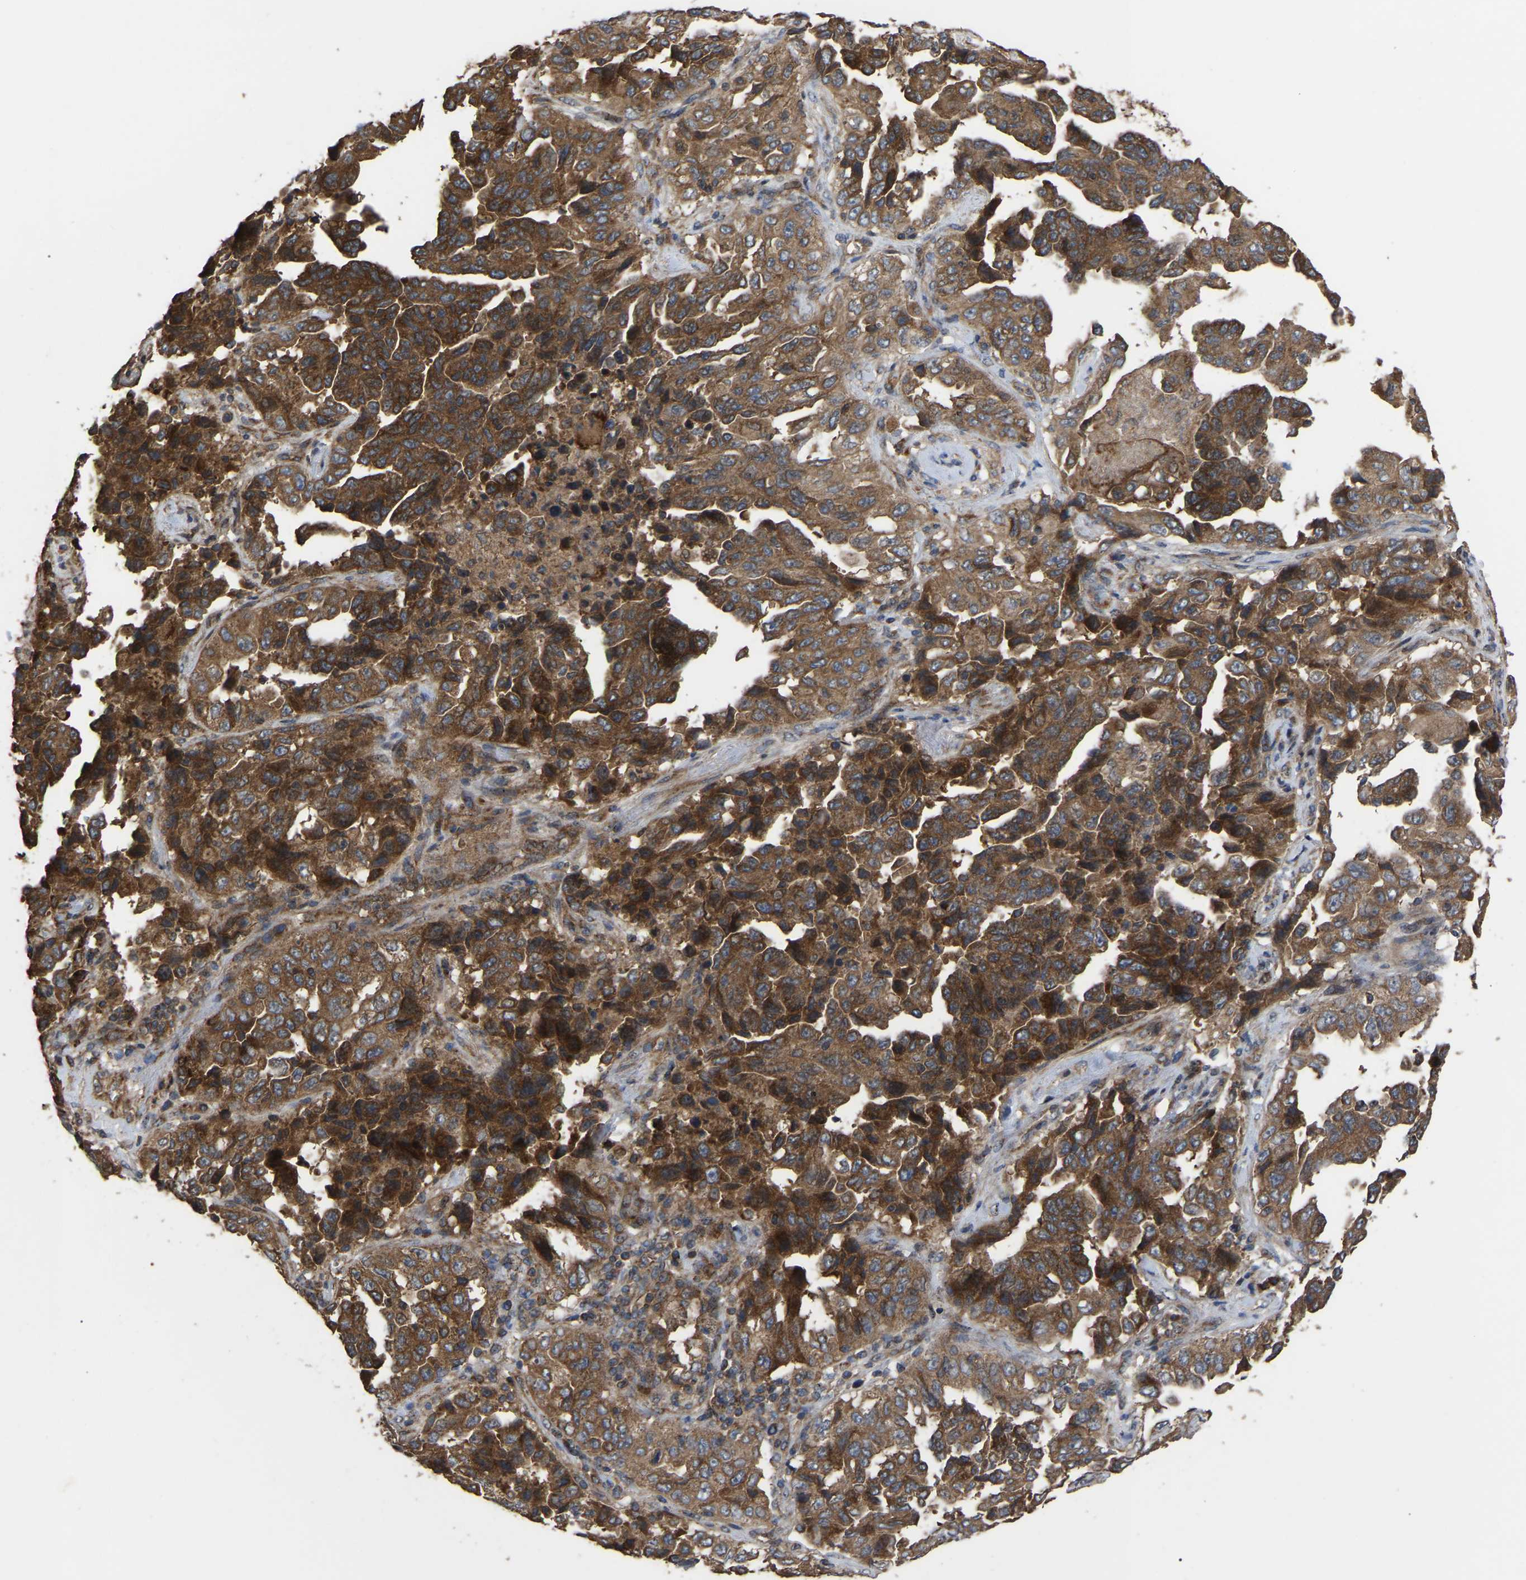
{"staining": {"intensity": "strong", "quantity": ">75%", "location": "cytoplasmic/membranous"}, "tissue": "lung cancer", "cell_type": "Tumor cells", "image_type": "cancer", "snomed": [{"axis": "morphology", "description": "Adenocarcinoma, NOS"}, {"axis": "topography", "description": "Lung"}], "caption": "Lung cancer (adenocarcinoma) stained with immunohistochemistry (IHC) shows strong cytoplasmic/membranous staining in approximately >75% of tumor cells.", "gene": "GCC1", "patient": {"sex": "female", "age": 51}}